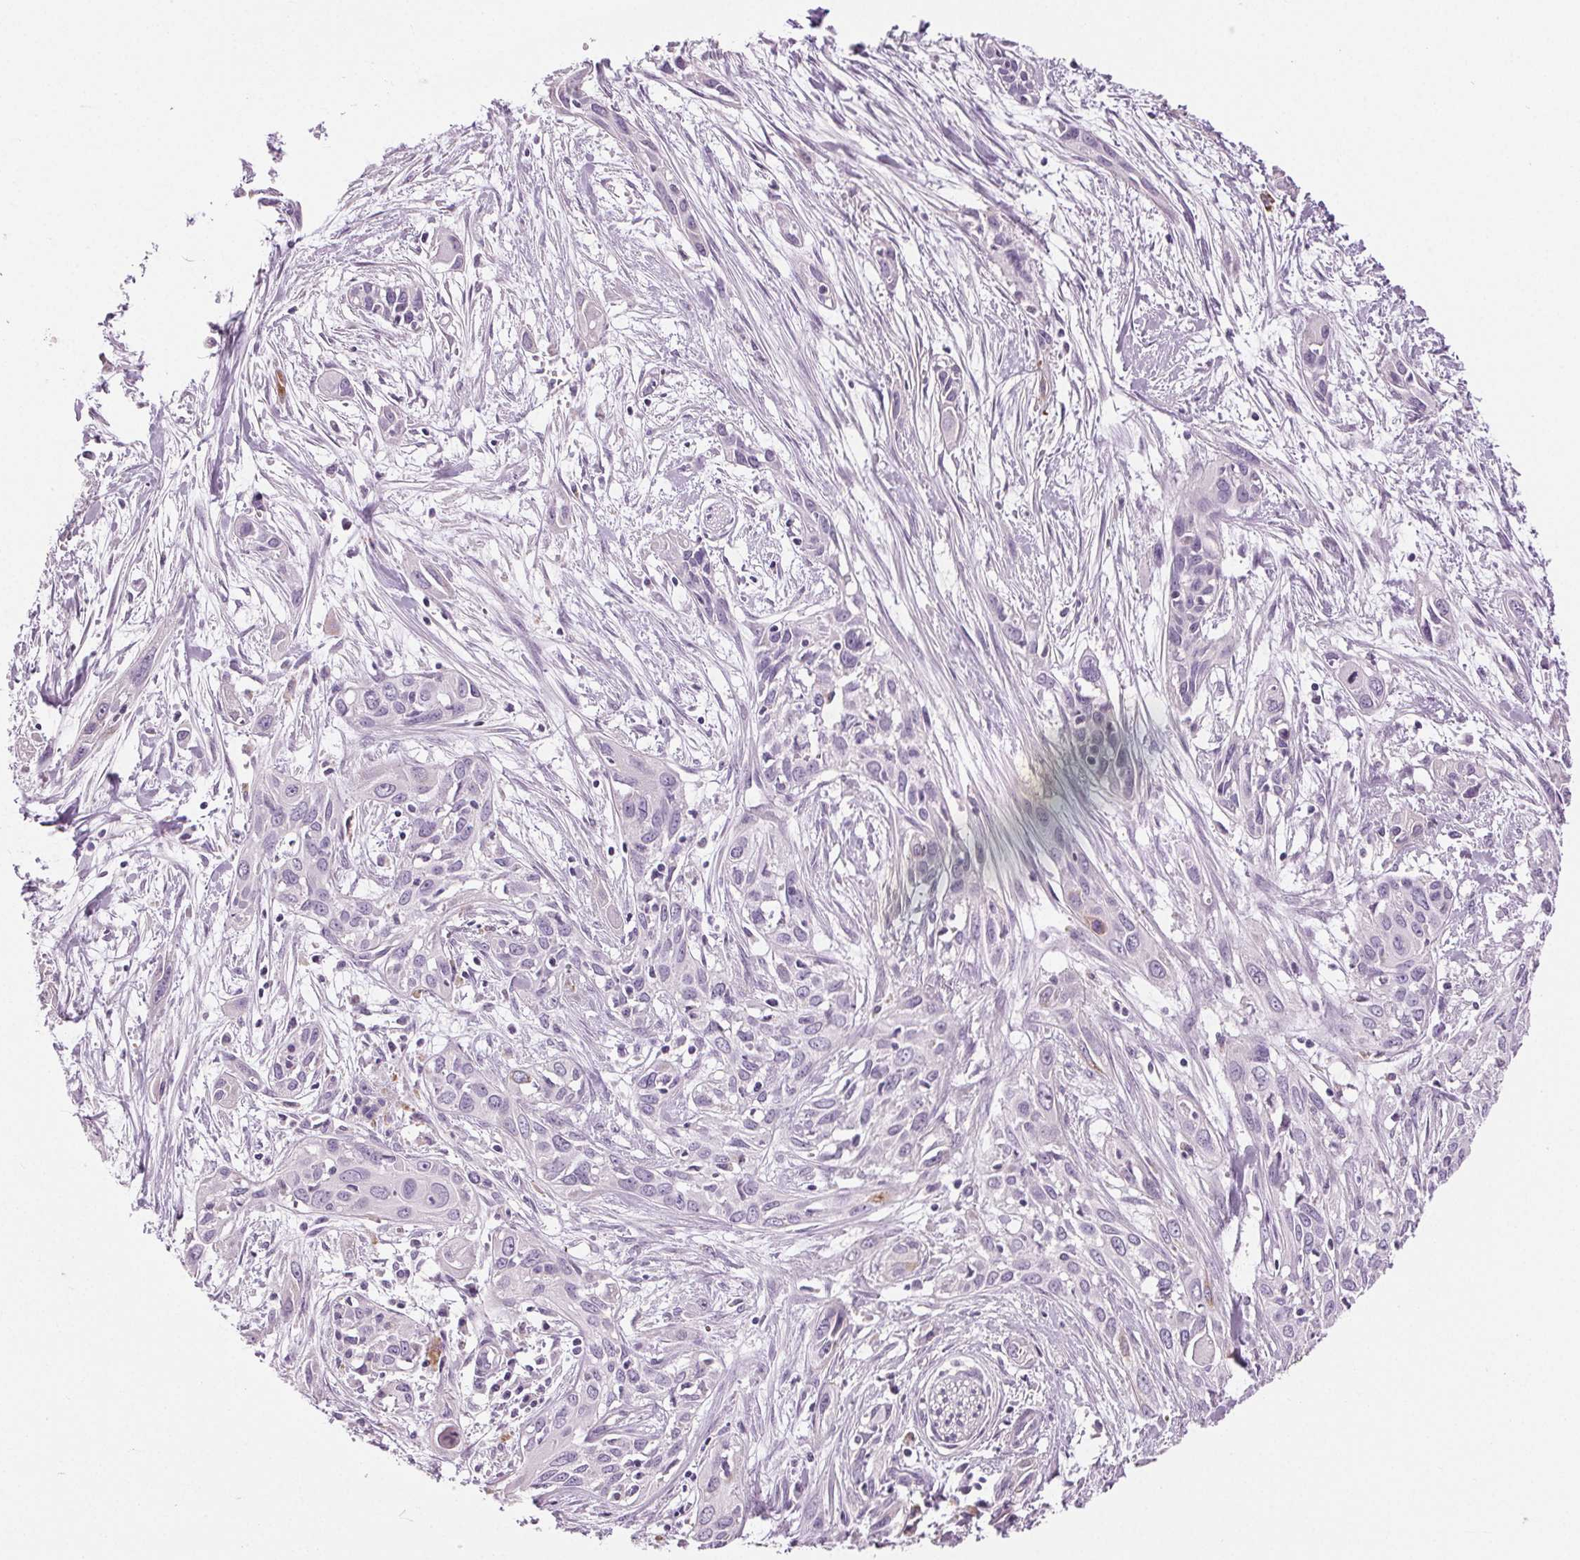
{"staining": {"intensity": "negative", "quantity": "none", "location": "none"}, "tissue": "pancreatic cancer", "cell_type": "Tumor cells", "image_type": "cancer", "snomed": [{"axis": "morphology", "description": "Adenocarcinoma, NOS"}, {"axis": "topography", "description": "Pancreas"}], "caption": "Pancreatic cancer was stained to show a protein in brown. There is no significant positivity in tumor cells.", "gene": "MISP", "patient": {"sex": "female", "age": 55}}